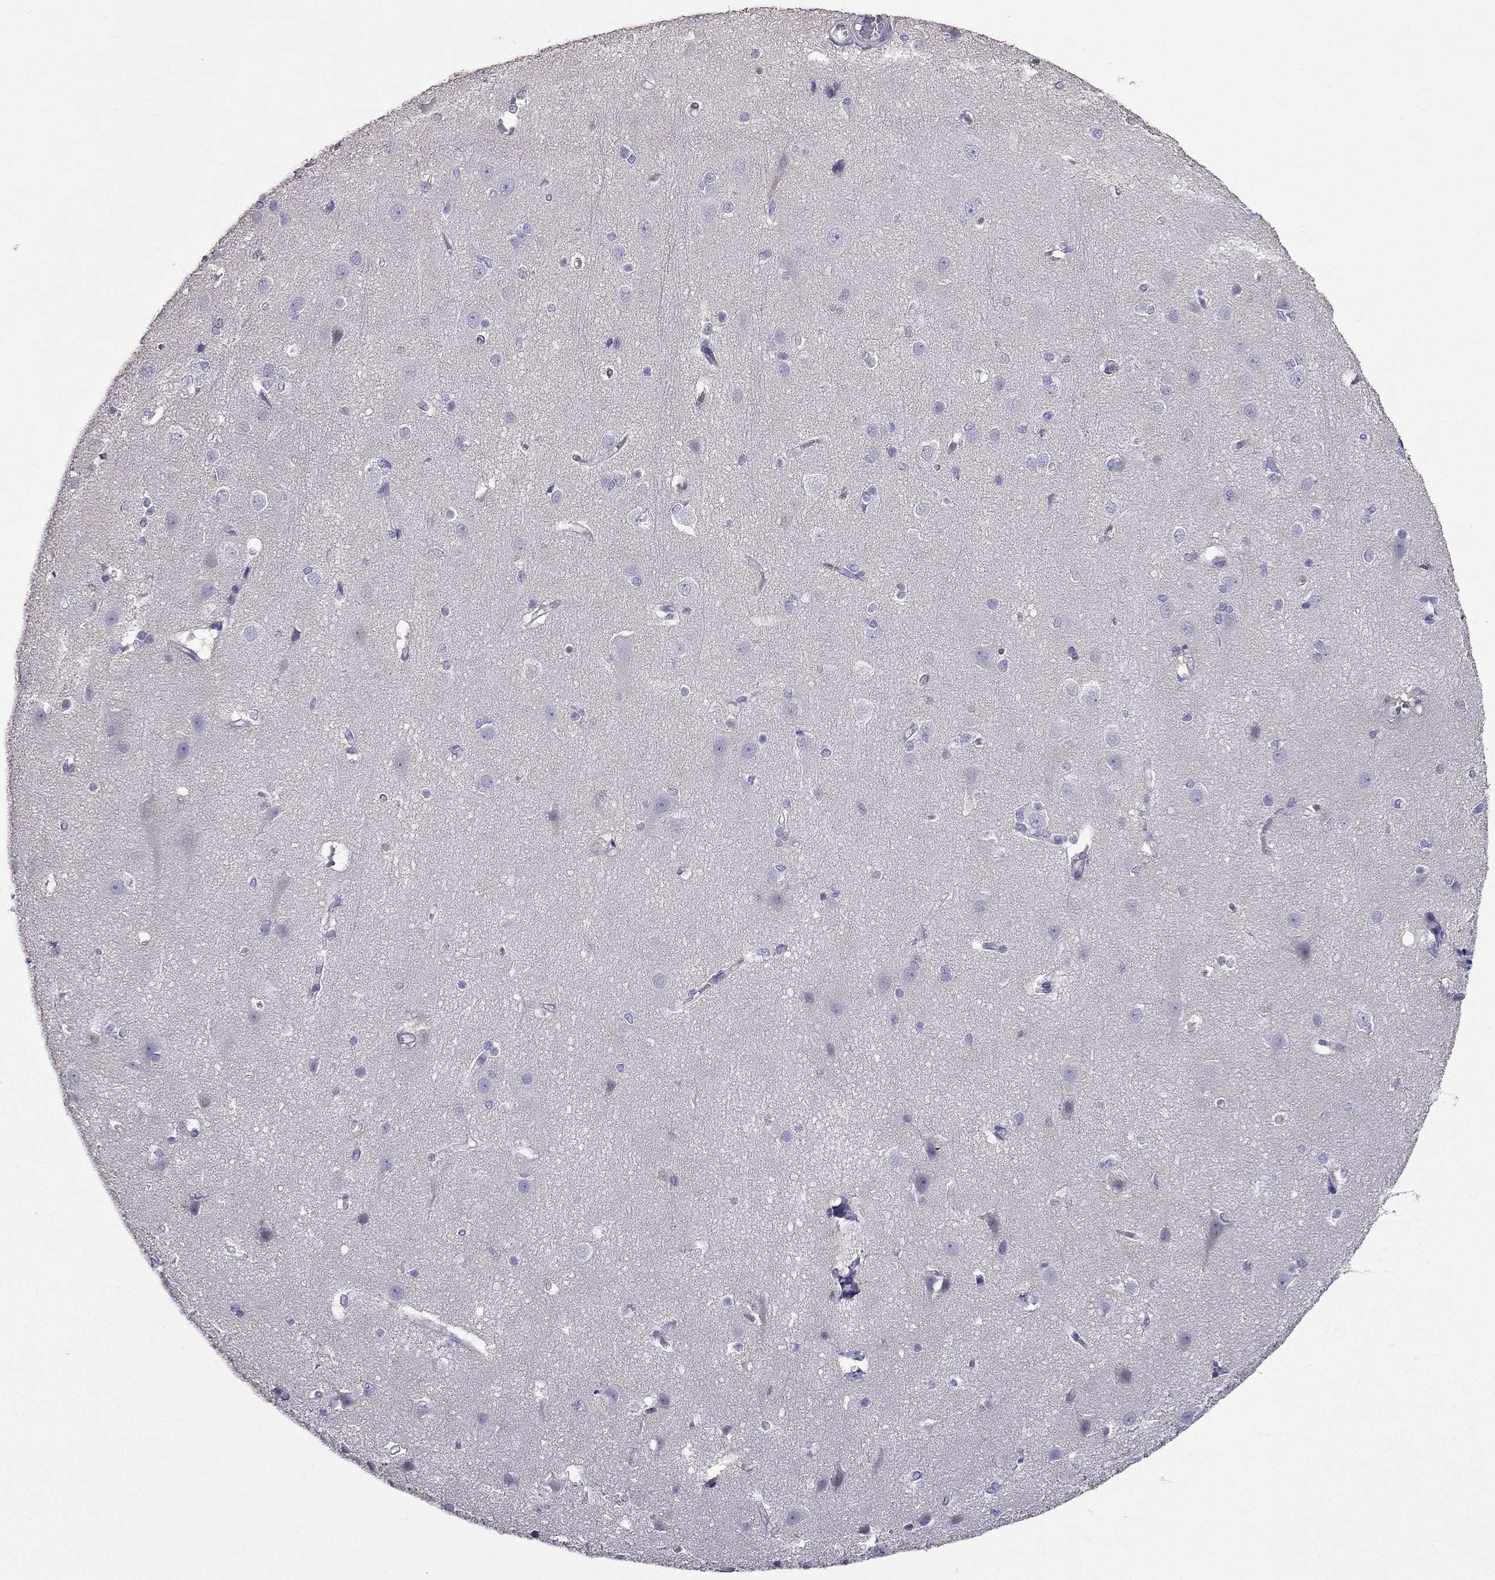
{"staining": {"intensity": "negative", "quantity": "none", "location": "none"}, "tissue": "cerebral cortex", "cell_type": "Endothelial cells", "image_type": "normal", "snomed": [{"axis": "morphology", "description": "Normal tissue, NOS"}, {"axis": "topography", "description": "Cerebral cortex"}], "caption": "There is no significant positivity in endothelial cells of cerebral cortex. Nuclei are stained in blue.", "gene": "AS3MT", "patient": {"sex": "male", "age": 37}}